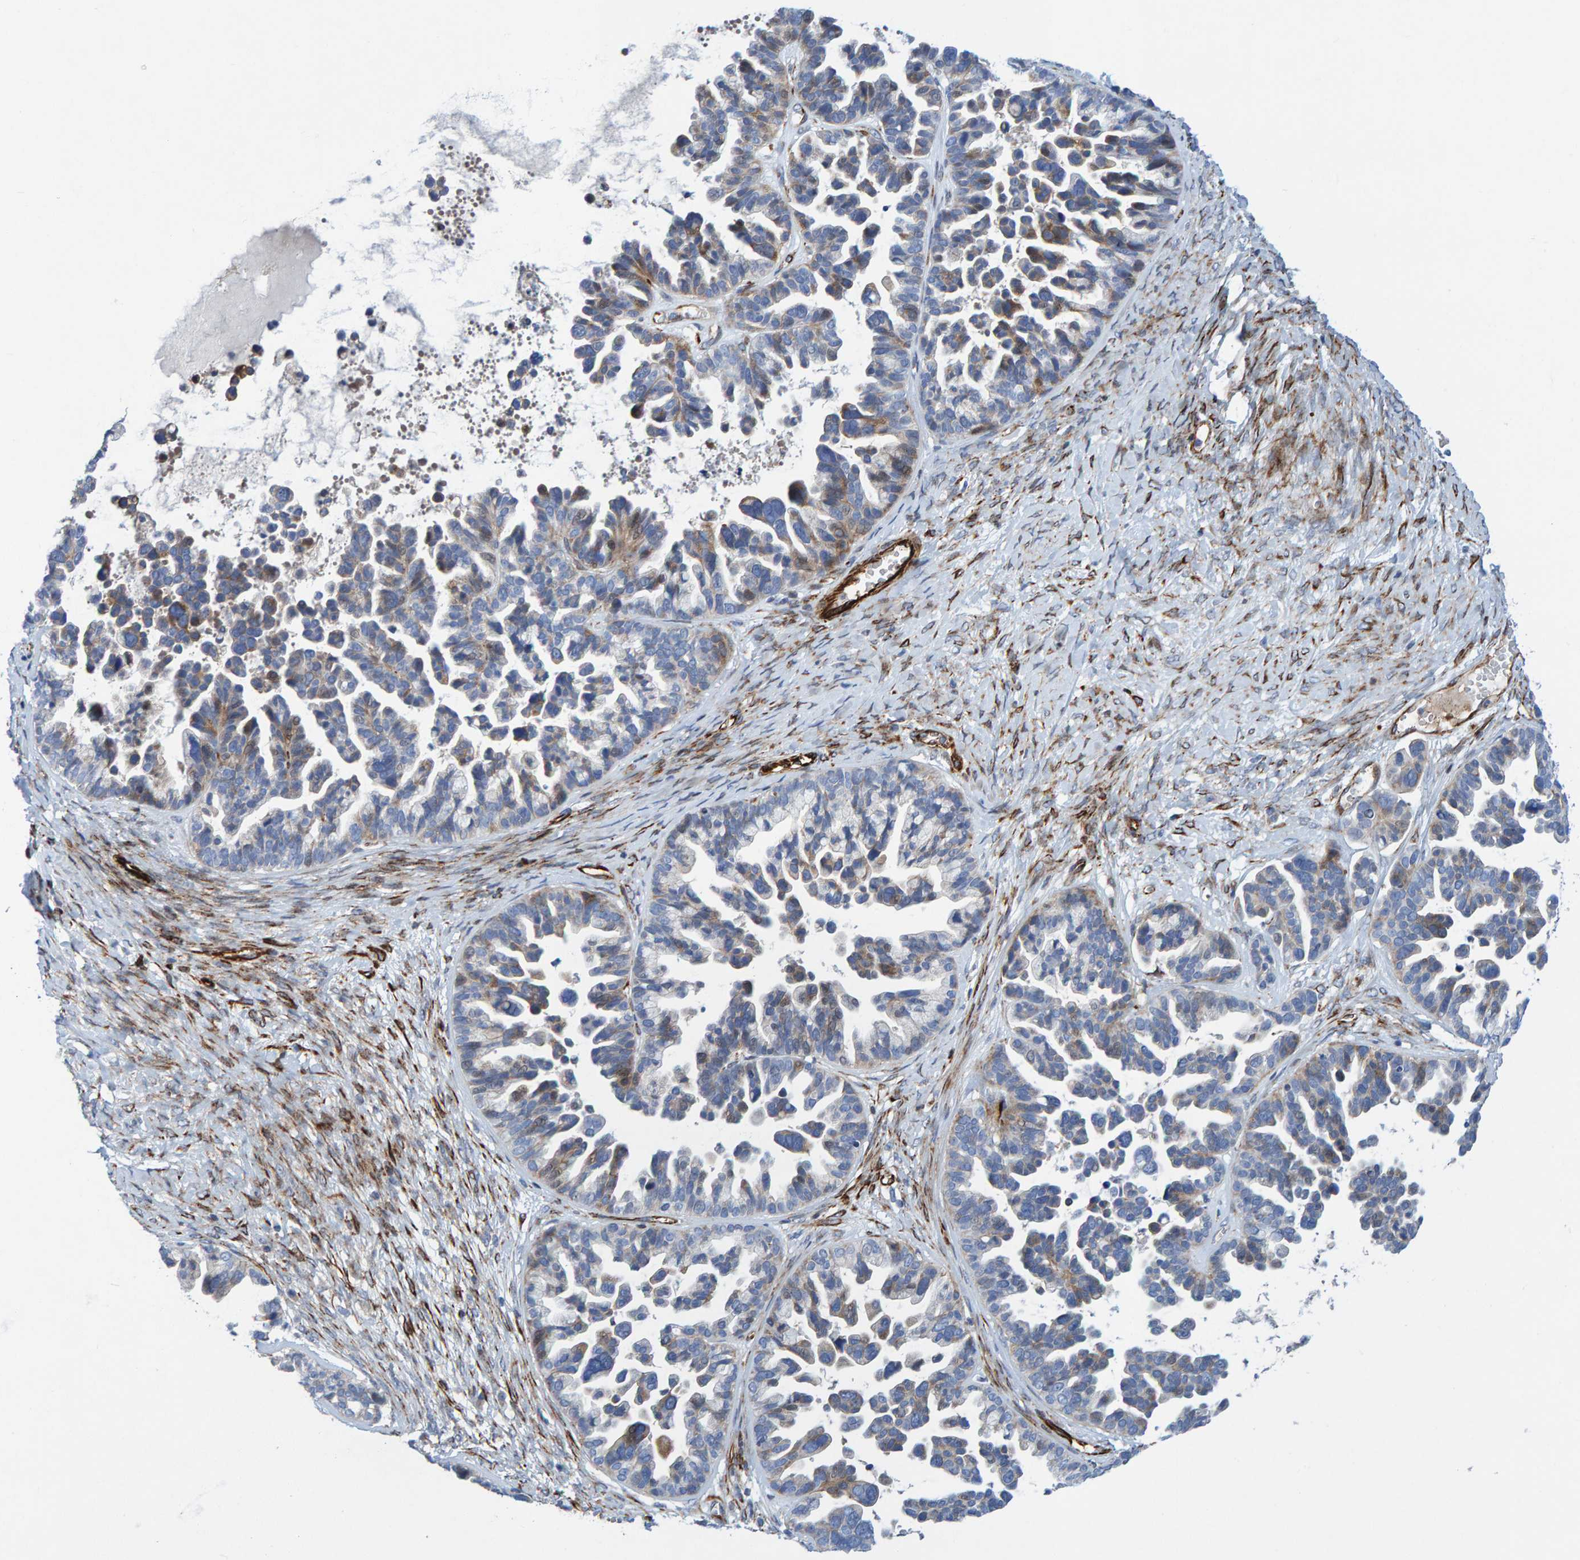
{"staining": {"intensity": "moderate", "quantity": "<25%", "location": "cytoplasmic/membranous"}, "tissue": "ovarian cancer", "cell_type": "Tumor cells", "image_type": "cancer", "snomed": [{"axis": "morphology", "description": "Cystadenocarcinoma, serous, NOS"}, {"axis": "topography", "description": "Ovary"}], "caption": "Immunohistochemical staining of human serous cystadenocarcinoma (ovarian) shows moderate cytoplasmic/membranous protein positivity in about <25% of tumor cells. Nuclei are stained in blue.", "gene": "POLG2", "patient": {"sex": "female", "age": 56}}